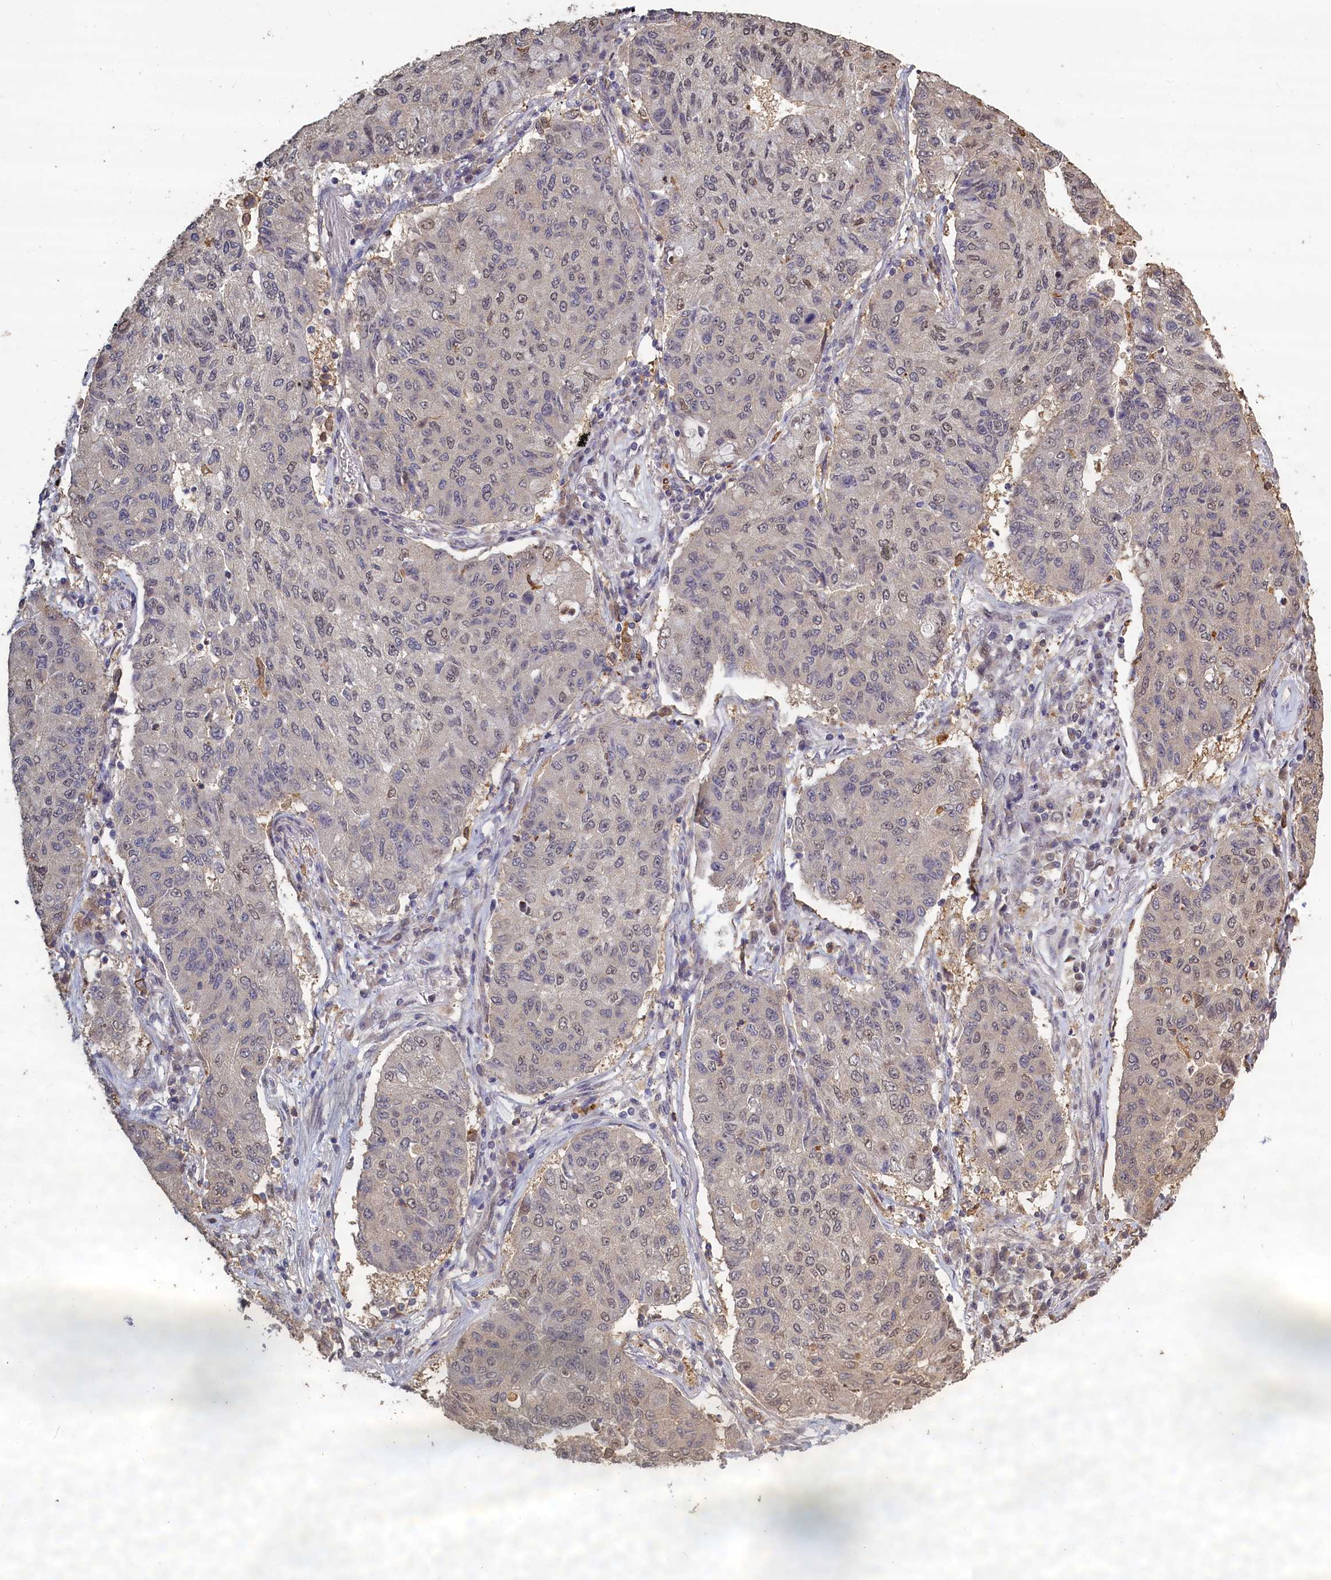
{"staining": {"intensity": "weak", "quantity": "25%-75%", "location": "cytoplasmic/membranous,nuclear"}, "tissue": "lung cancer", "cell_type": "Tumor cells", "image_type": "cancer", "snomed": [{"axis": "morphology", "description": "Squamous cell carcinoma, NOS"}, {"axis": "topography", "description": "Lung"}], "caption": "Immunohistochemical staining of human lung squamous cell carcinoma demonstrates weak cytoplasmic/membranous and nuclear protein staining in approximately 25%-75% of tumor cells.", "gene": "UCHL3", "patient": {"sex": "male", "age": 74}}